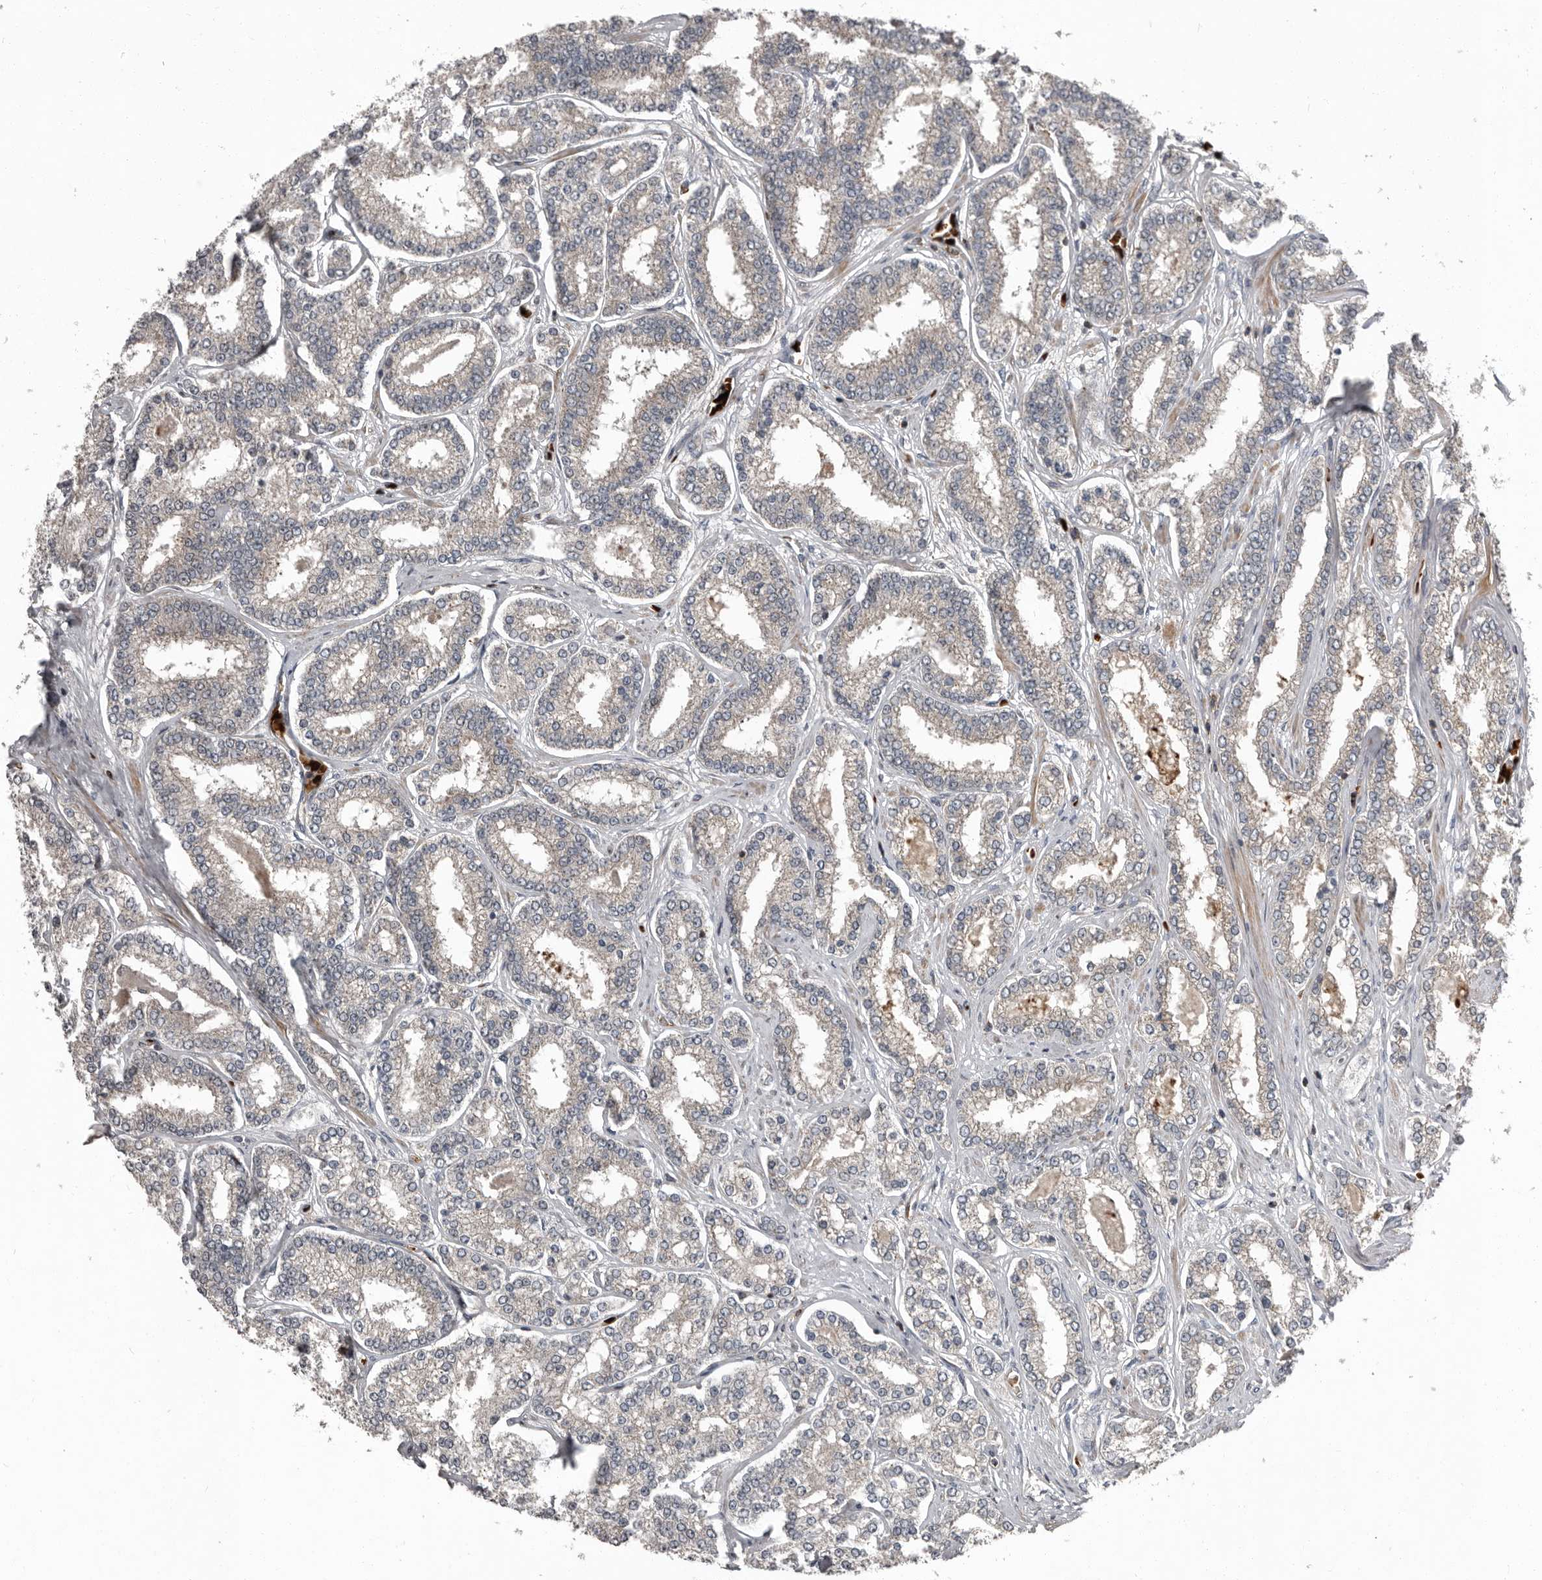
{"staining": {"intensity": "negative", "quantity": "none", "location": "none"}, "tissue": "prostate cancer", "cell_type": "Tumor cells", "image_type": "cancer", "snomed": [{"axis": "morphology", "description": "Normal tissue, NOS"}, {"axis": "morphology", "description": "Adenocarcinoma, High grade"}, {"axis": "topography", "description": "Prostate"}], "caption": "The micrograph displays no significant staining in tumor cells of prostate cancer (adenocarcinoma (high-grade)).", "gene": "FBXO31", "patient": {"sex": "male", "age": 83}}